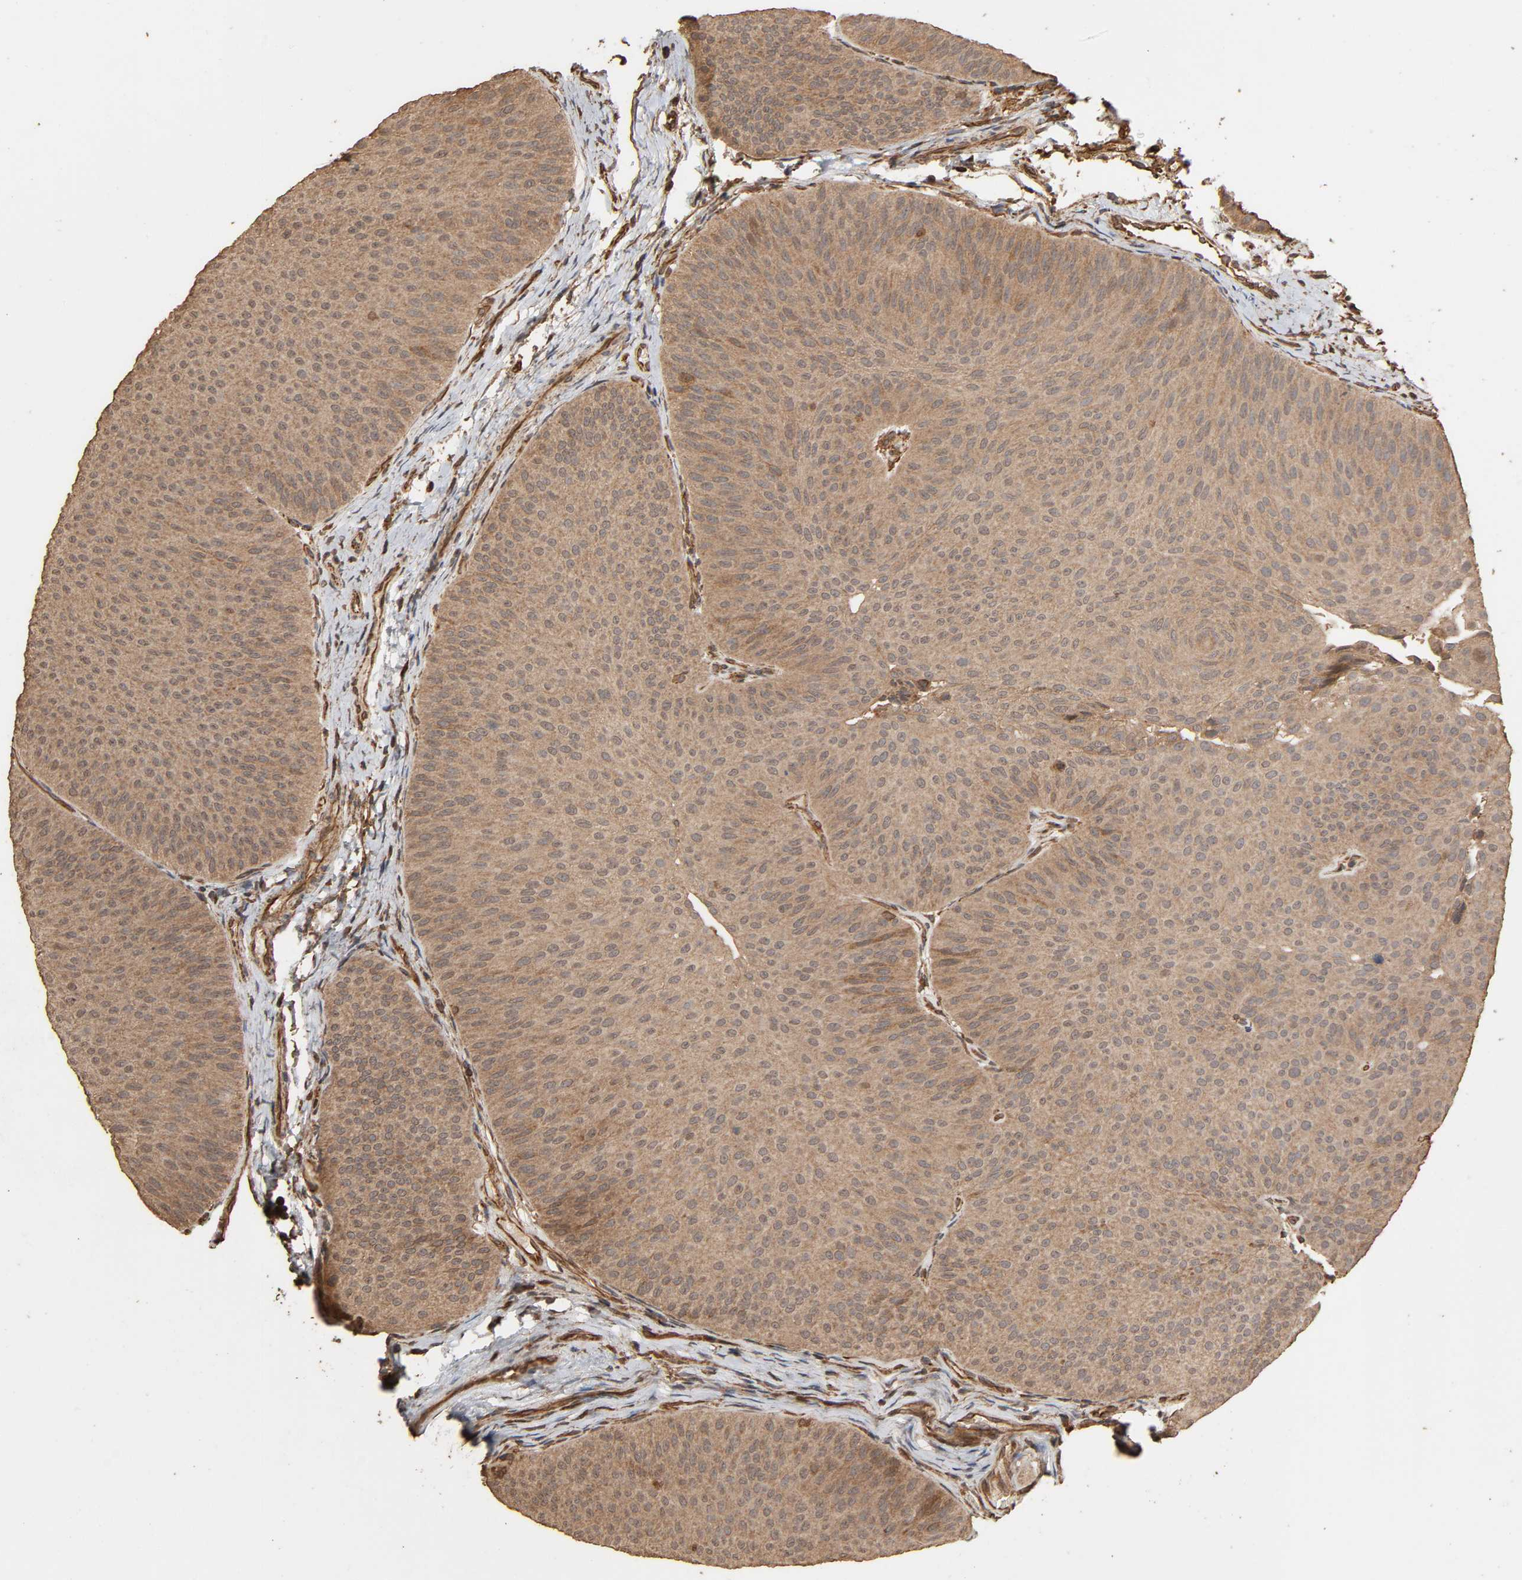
{"staining": {"intensity": "moderate", "quantity": "25%-75%", "location": "cytoplasmic/membranous"}, "tissue": "urothelial cancer", "cell_type": "Tumor cells", "image_type": "cancer", "snomed": [{"axis": "morphology", "description": "Urothelial carcinoma, Low grade"}, {"axis": "topography", "description": "Urinary bladder"}], "caption": "Protein expression analysis of urothelial cancer demonstrates moderate cytoplasmic/membranous positivity in about 25%-75% of tumor cells.", "gene": "RPS6KA6", "patient": {"sex": "female", "age": 60}}